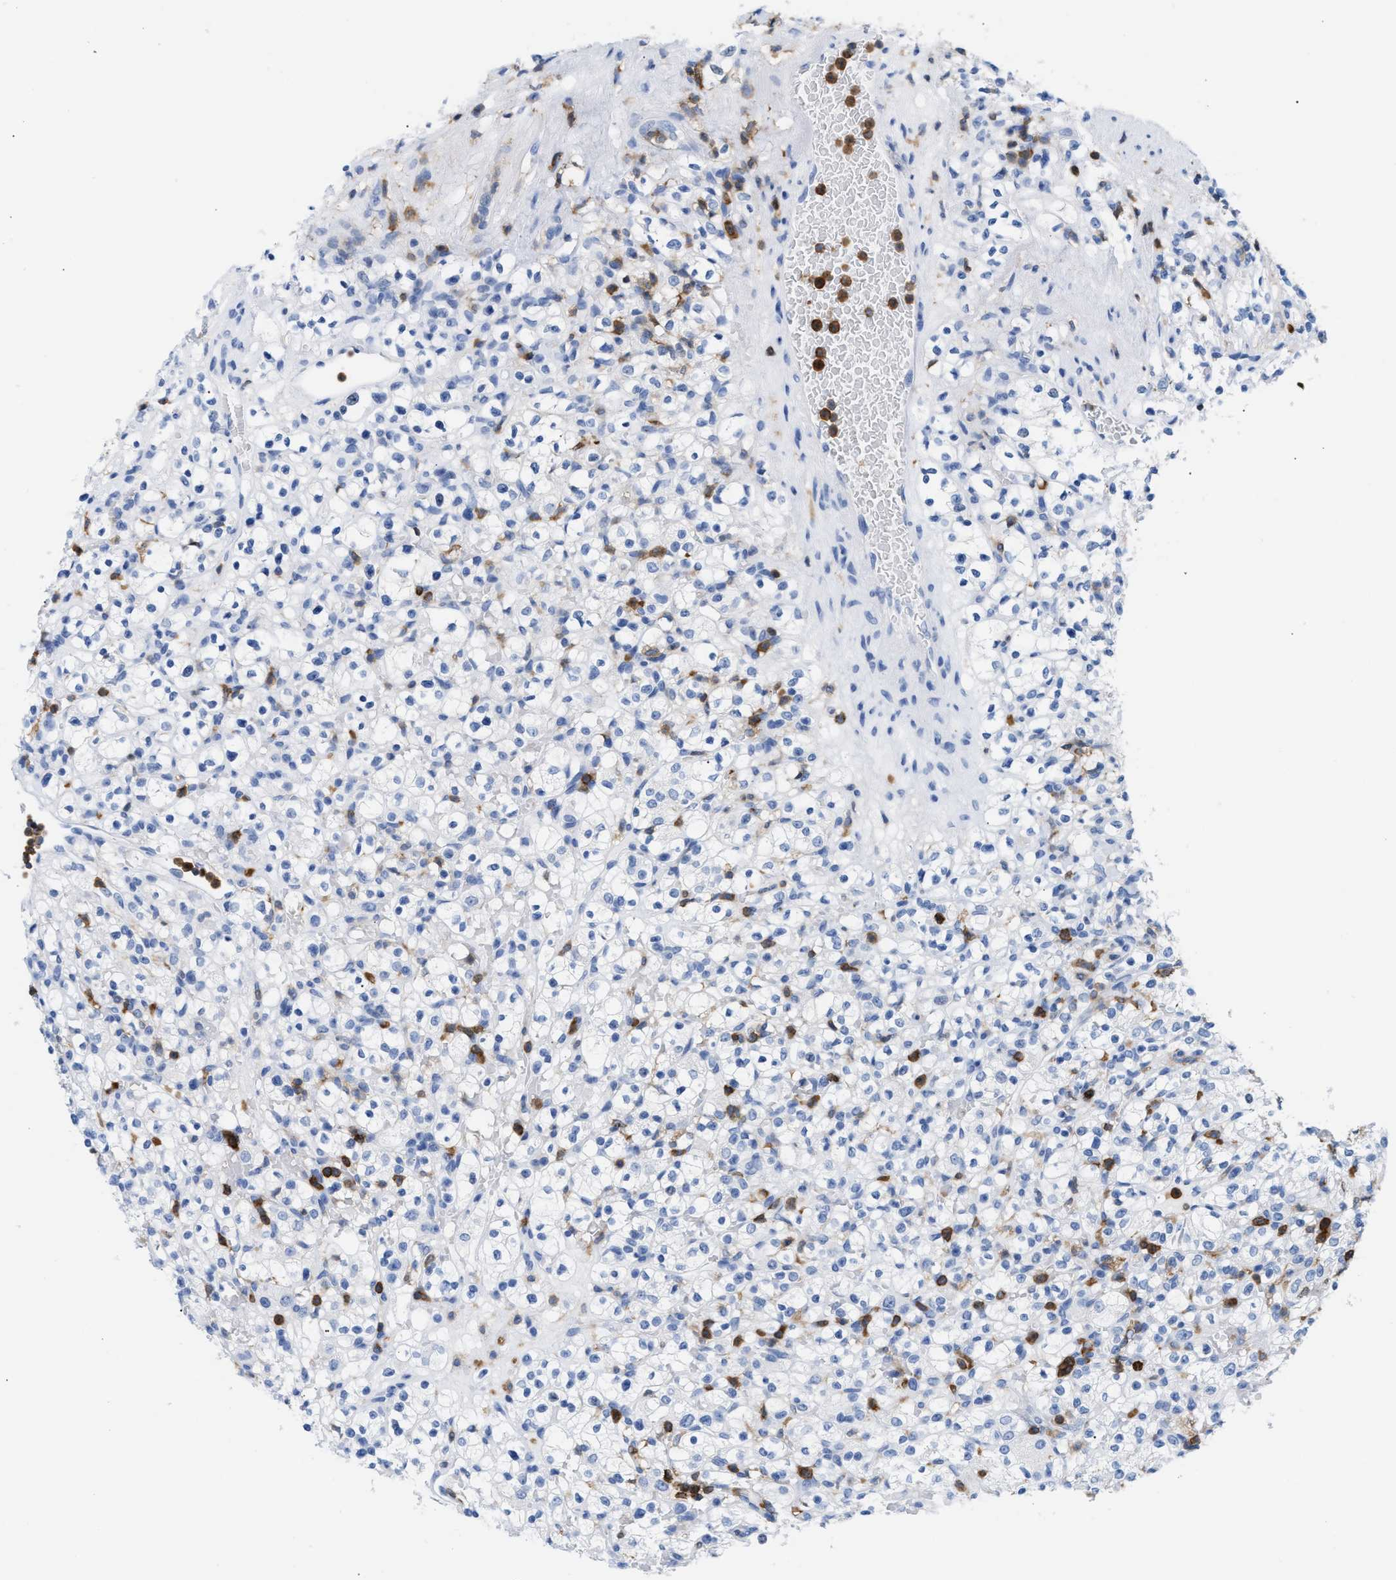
{"staining": {"intensity": "negative", "quantity": "none", "location": "none"}, "tissue": "renal cancer", "cell_type": "Tumor cells", "image_type": "cancer", "snomed": [{"axis": "morphology", "description": "Normal tissue, NOS"}, {"axis": "morphology", "description": "Adenocarcinoma, NOS"}, {"axis": "topography", "description": "Kidney"}], "caption": "This is an immunohistochemistry (IHC) image of human renal adenocarcinoma. There is no positivity in tumor cells.", "gene": "LCP1", "patient": {"sex": "female", "age": 72}}